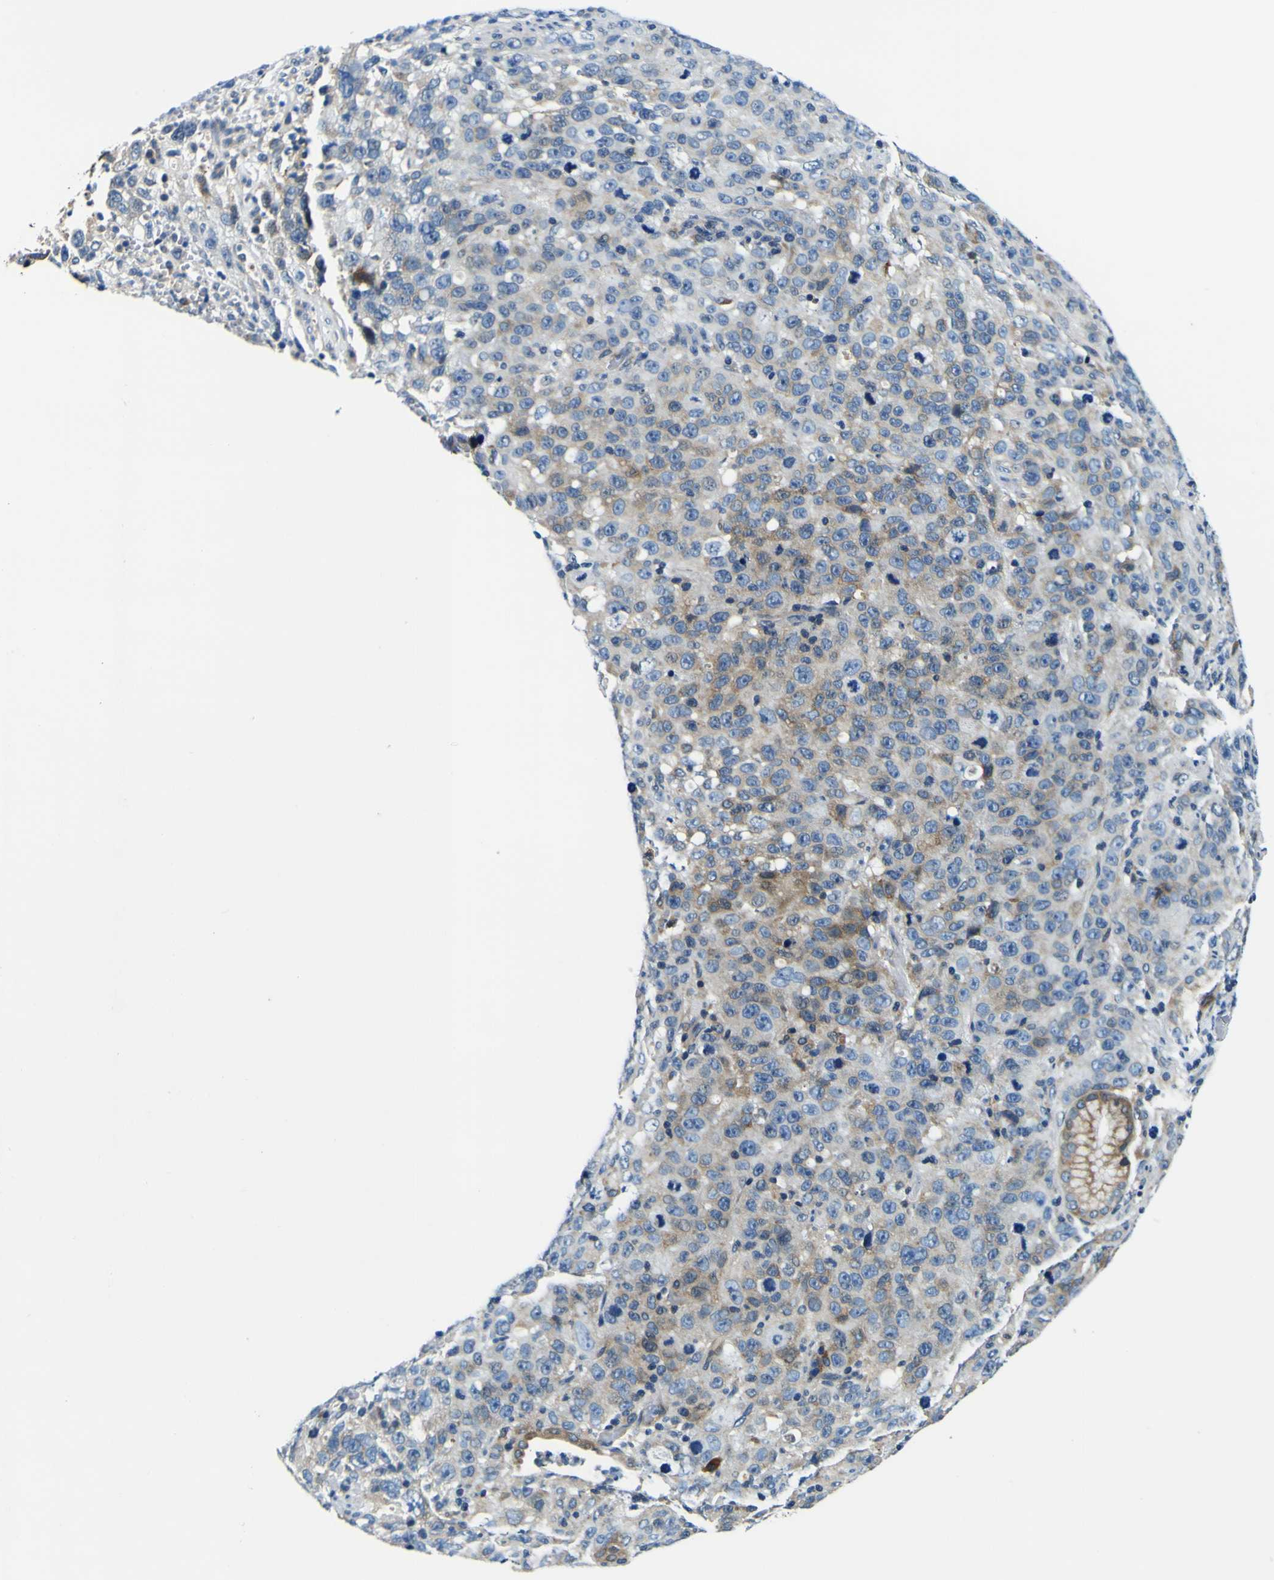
{"staining": {"intensity": "moderate", "quantity": "<25%", "location": "cytoplasmic/membranous"}, "tissue": "stomach cancer", "cell_type": "Tumor cells", "image_type": "cancer", "snomed": [{"axis": "morphology", "description": "Normal tissue, NOS"}, {"axis": "morphology", "description": "Adenocarcinoma, NOS"}, {"axis": "topography", "description": "Stomach"}], "caption": "About <25% of tumor cells in stomach cancer (adenocarcinoma) reveal moderate cytoplasmic/membranous protein positivity as visualized by brown immunohistochemical staining.", "gene": "NLRP3", "patient": {"sex": "male", "age": 48}}